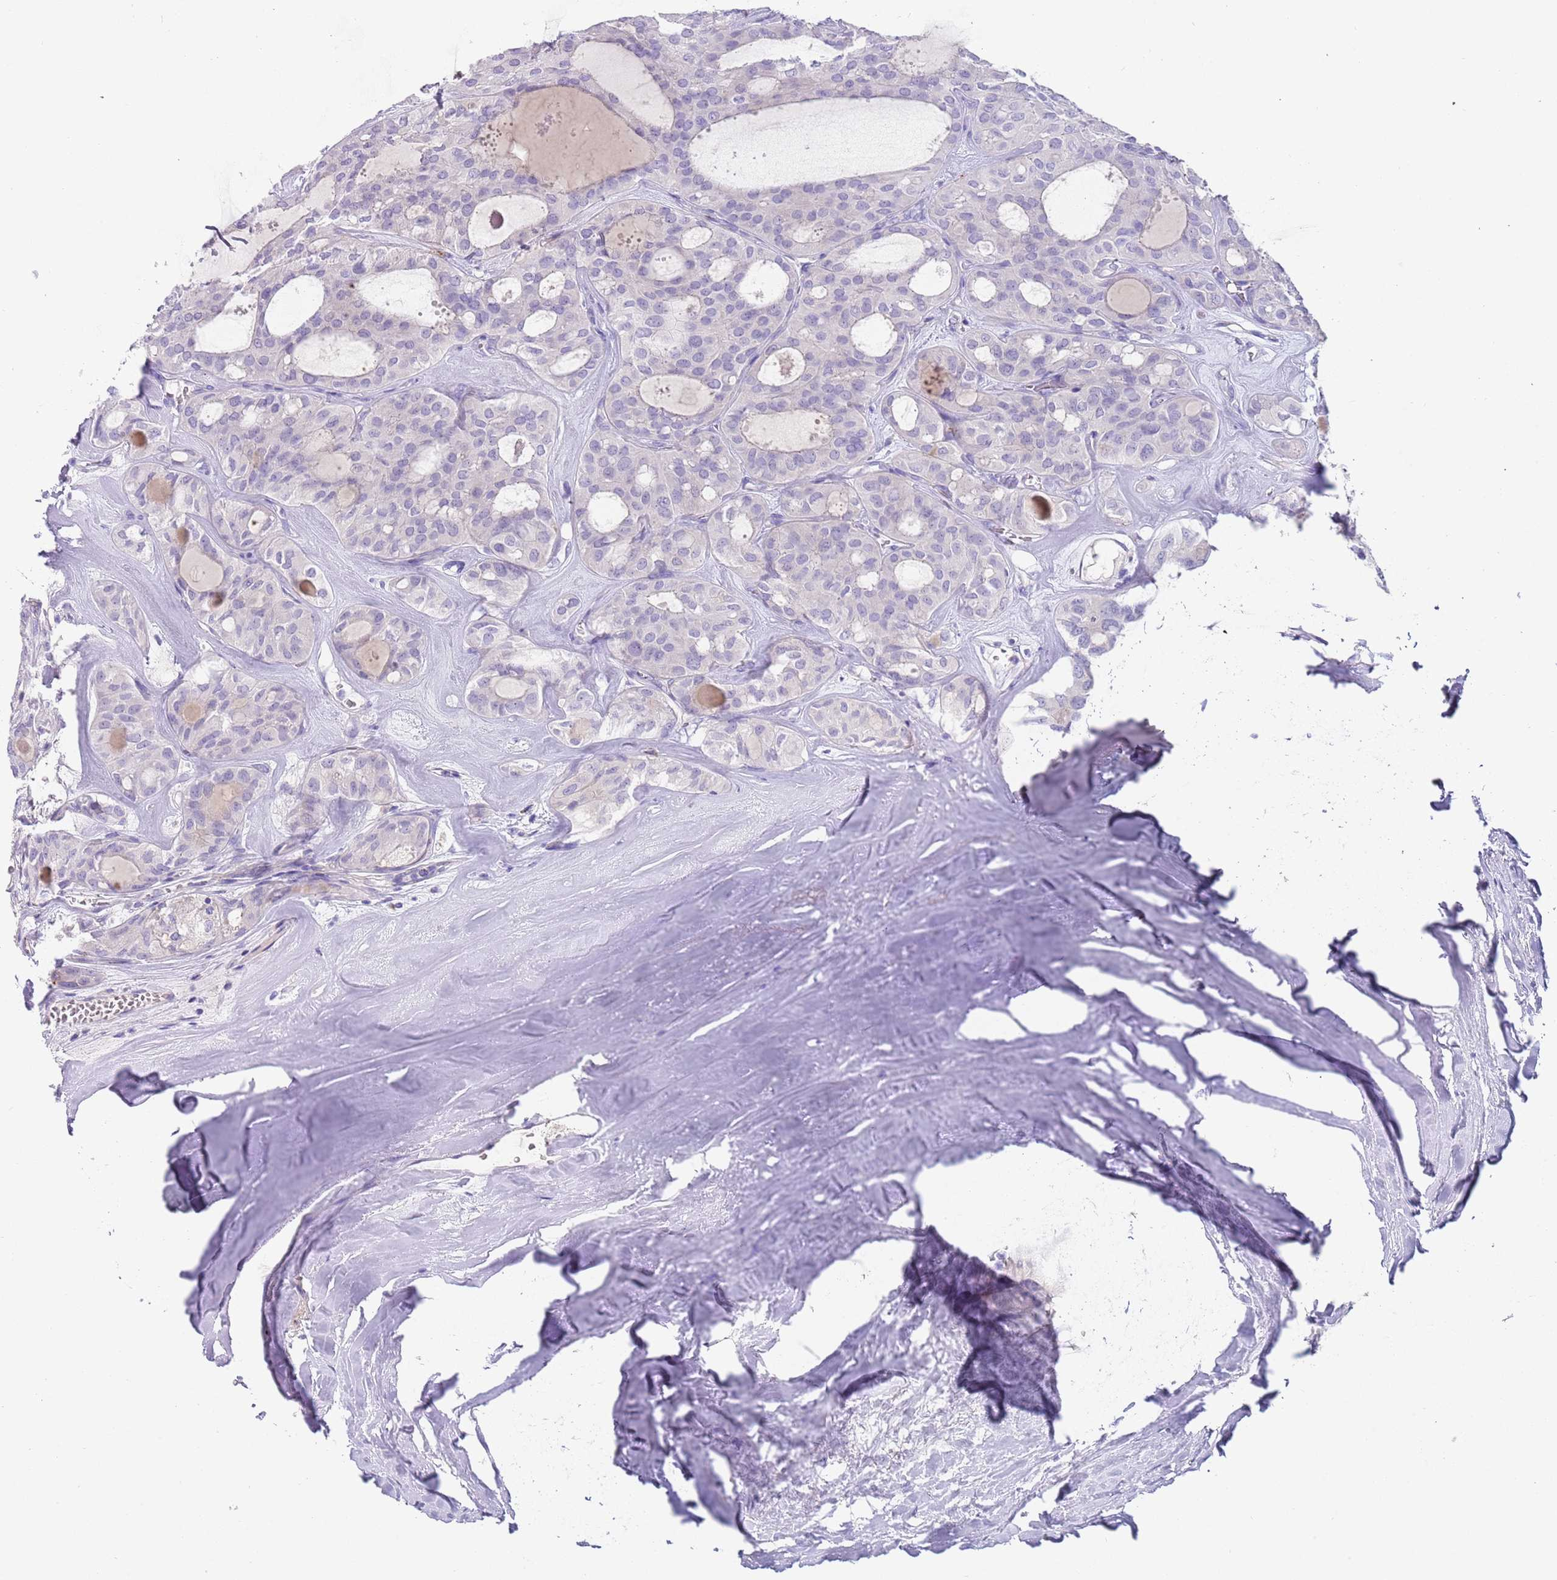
{"staining": {"intensity": "negative", "quantity": "none", "location": "none"}, "tissue": "thyroid cancer", "cell_type": "Tumor cells", "image_type": "cancer", "snomed": [{"axis": "morphology", "description": "Follicular adenoma carcinoma, NOS"}, {"axis": "topography", "description": "Thyroid gland"}], "caption": "Immunohistochemistry (IHC) micrograph of neoplastic tissue: follicular adenoma carcinoma (thyroid) stained with DAB (3,3'-diaminobenzidine) shows no significant protein staining in tumor cells. The staining was performed using DAB (3,3'-diaminobenzidine) to visualize the protein expression in brown, while the nuclei were stained in blue with hematoxylin (Magnification: 20x).", "gene": "LRRN3", "patient": {"sex": "male", "age": 75}}